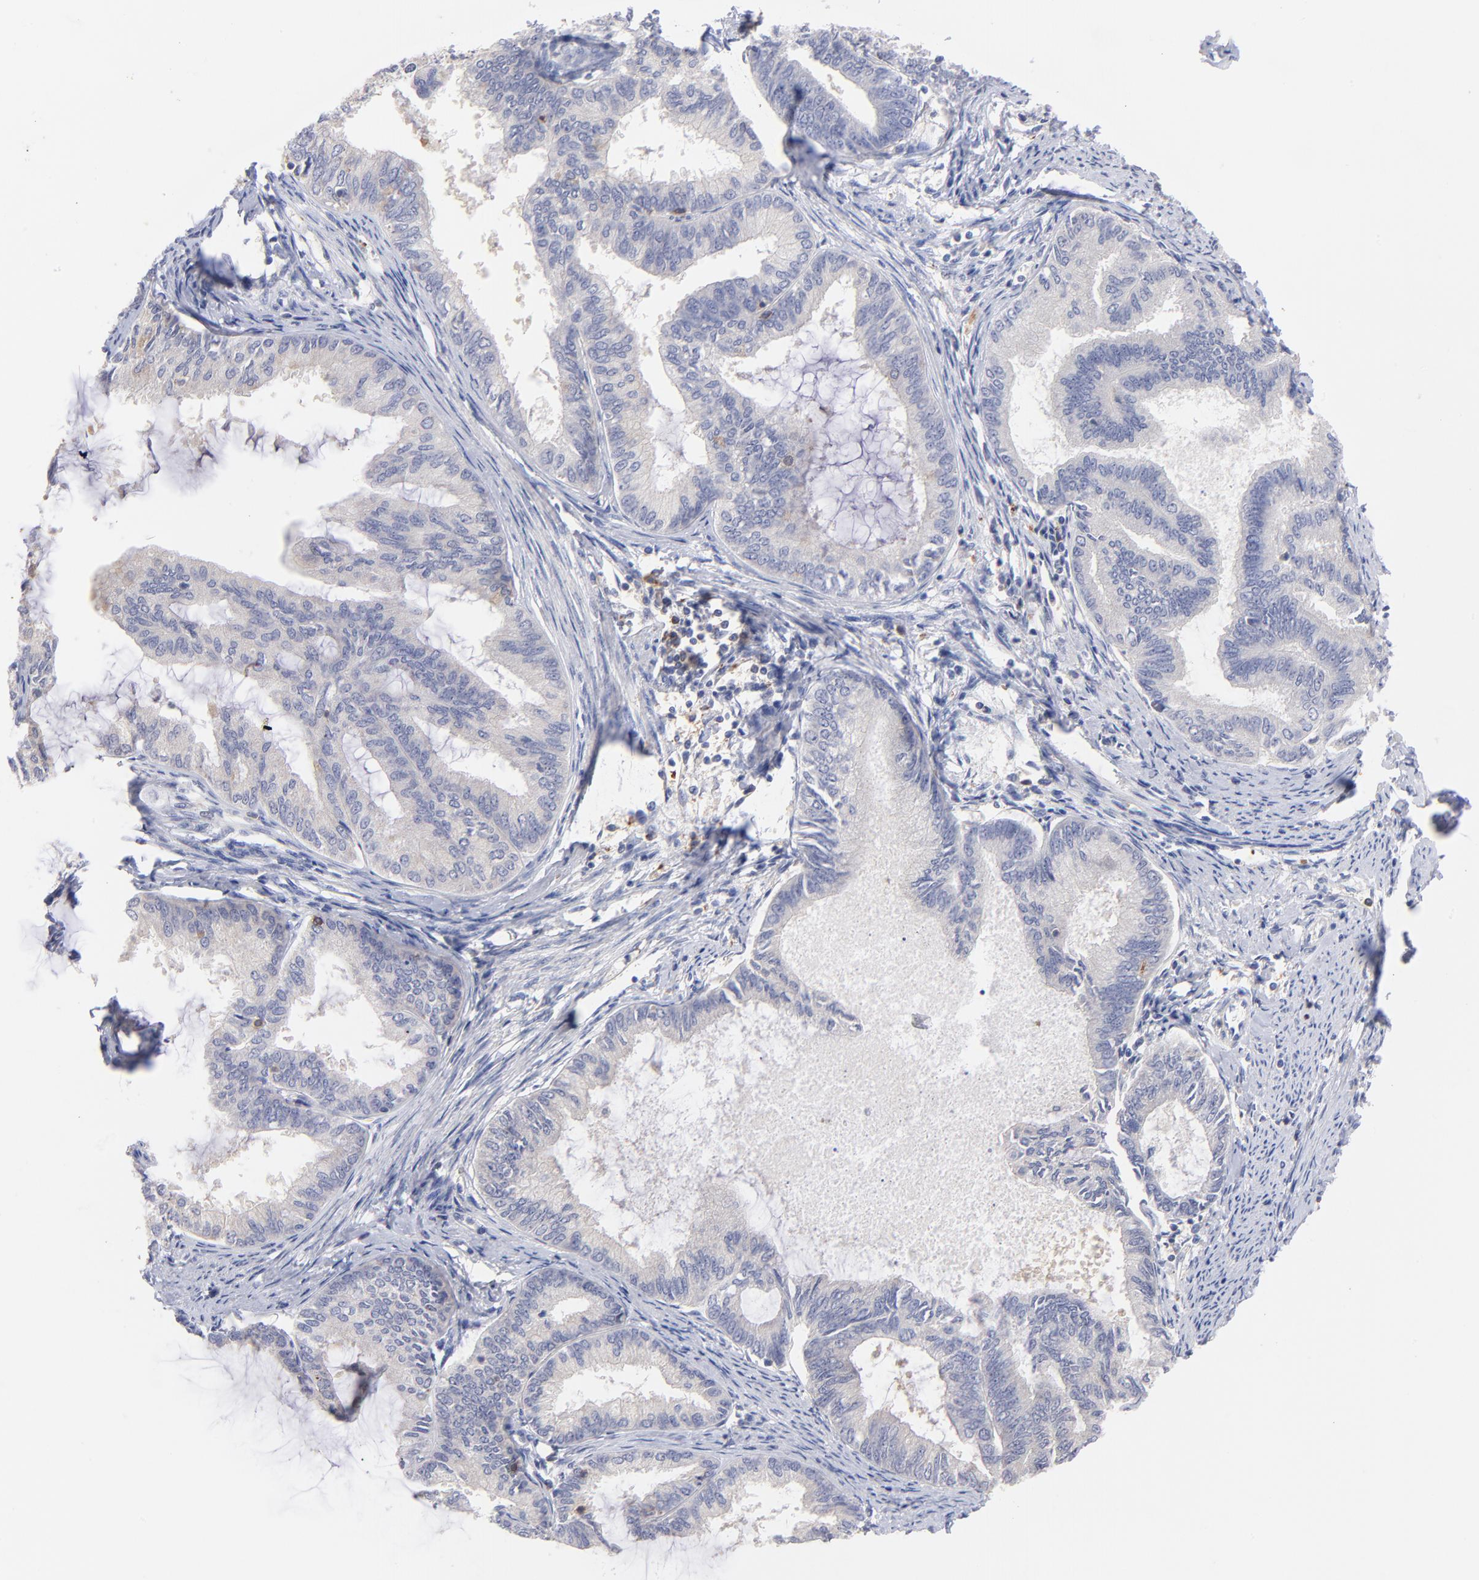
{"staining": {"intensity": "negative", "quantity": "none", "location": "none"}, "tissue": "endometrial cancer", "cell_type": "Tumor cells", "image_type": "cancer", "snomed": [{"axis": "morphology", "description": "Adenocarcinoma, NOS"}, {"axis": "topography", "description": "Endometrium"}], "caption": "The histopathology image demonstrates no staining of tumor cells in adenocarcinoma (endometrial).", "gene": "KREMEN2", "patient": {"sex": "female", "age": 86}}